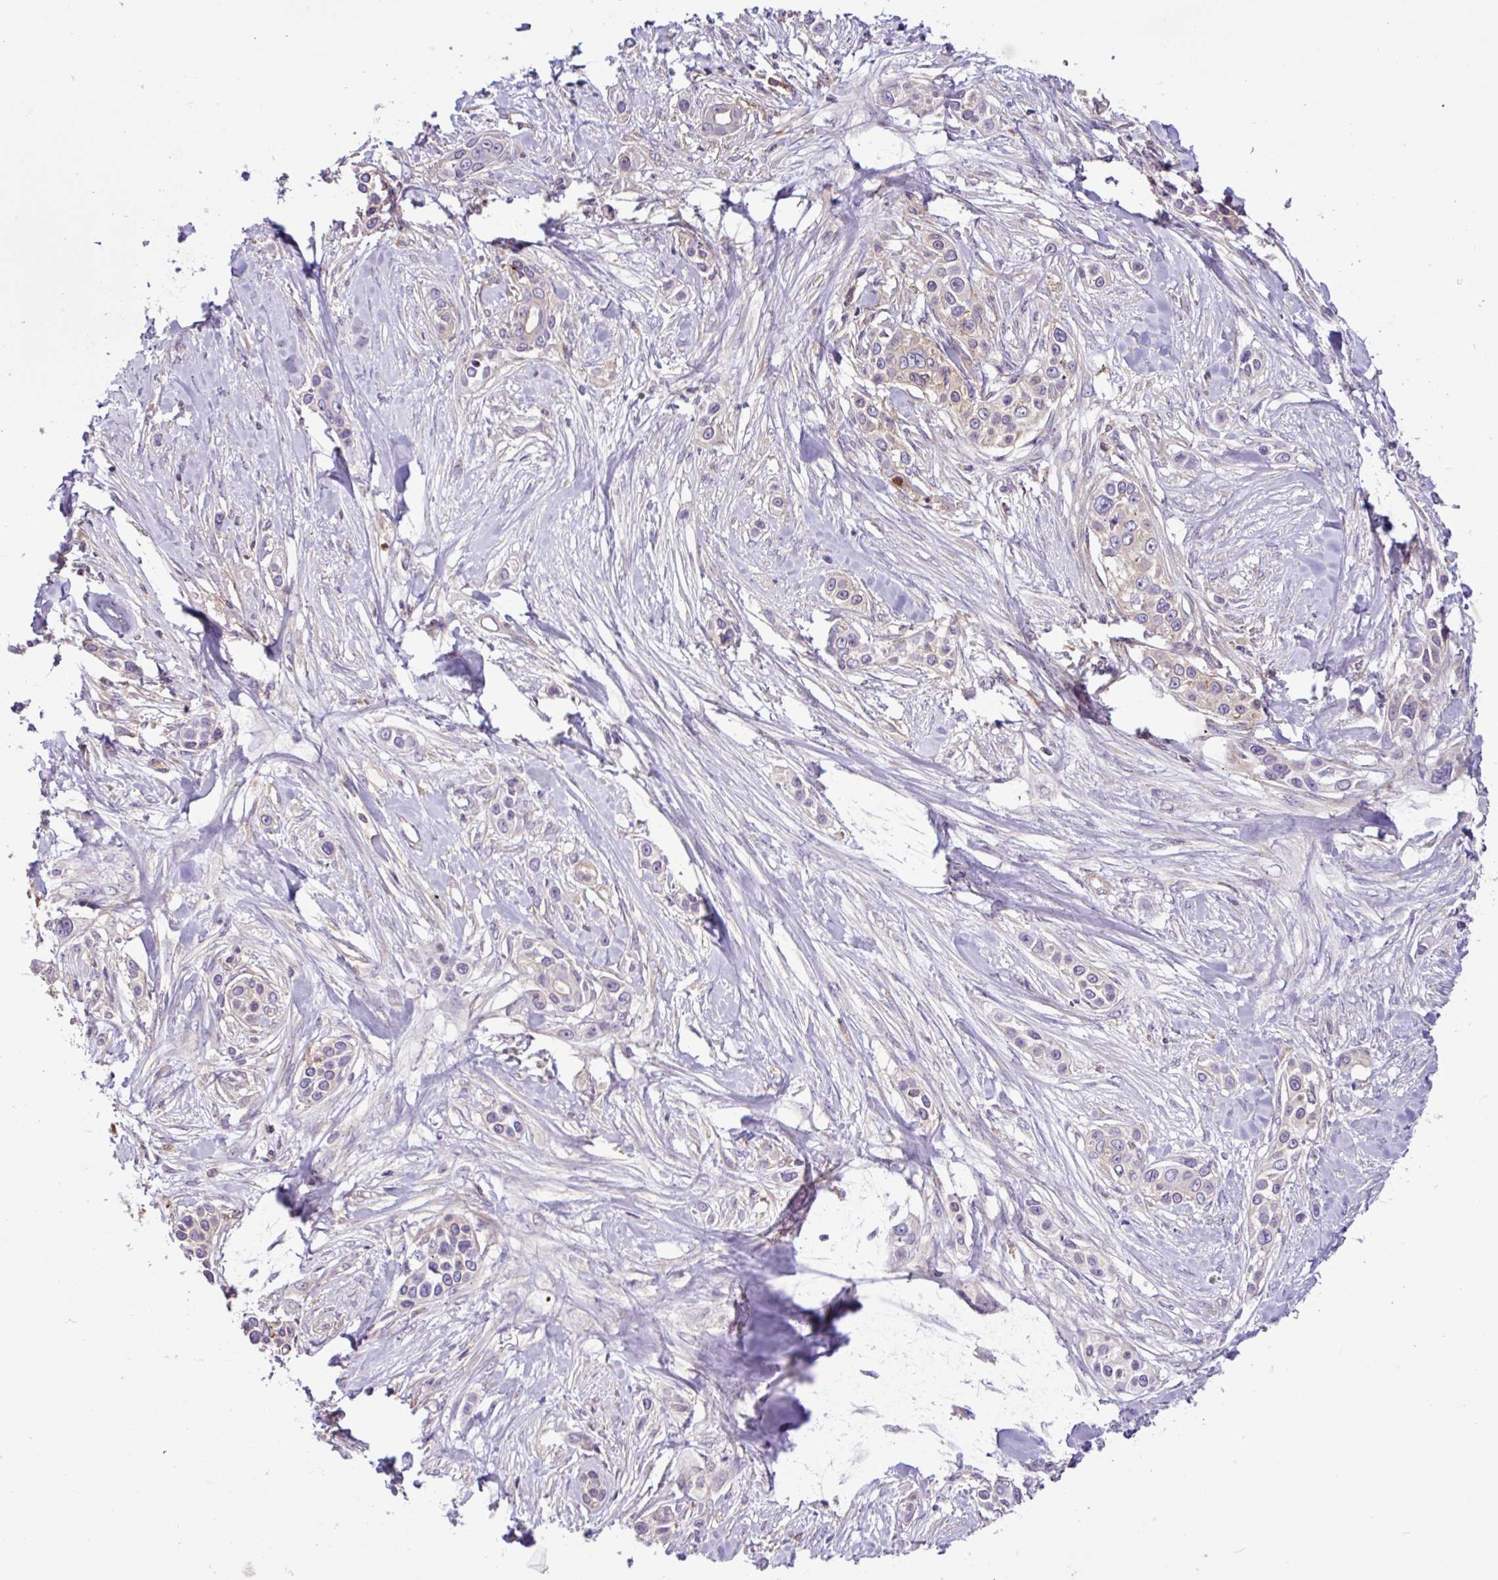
{"staining": {"intensity": "negative", "quantity": "none", "location": "none"}, "tissue": "skin cancer", "cell_type": "Tumor cells", "image_type": "cancer", "snomed": [{"axis": "morphology", "description": "Squamous cell carcinoma, NOS"}, {"axis": "topography", "description": "Skin"}], "caption": "Skin squamous cell carcinoma was stained to show a protein in brown. There is no significant staining in tumor cells.", "gene": "ACTR3", "patient": {"sex": "female", "age": 69}}